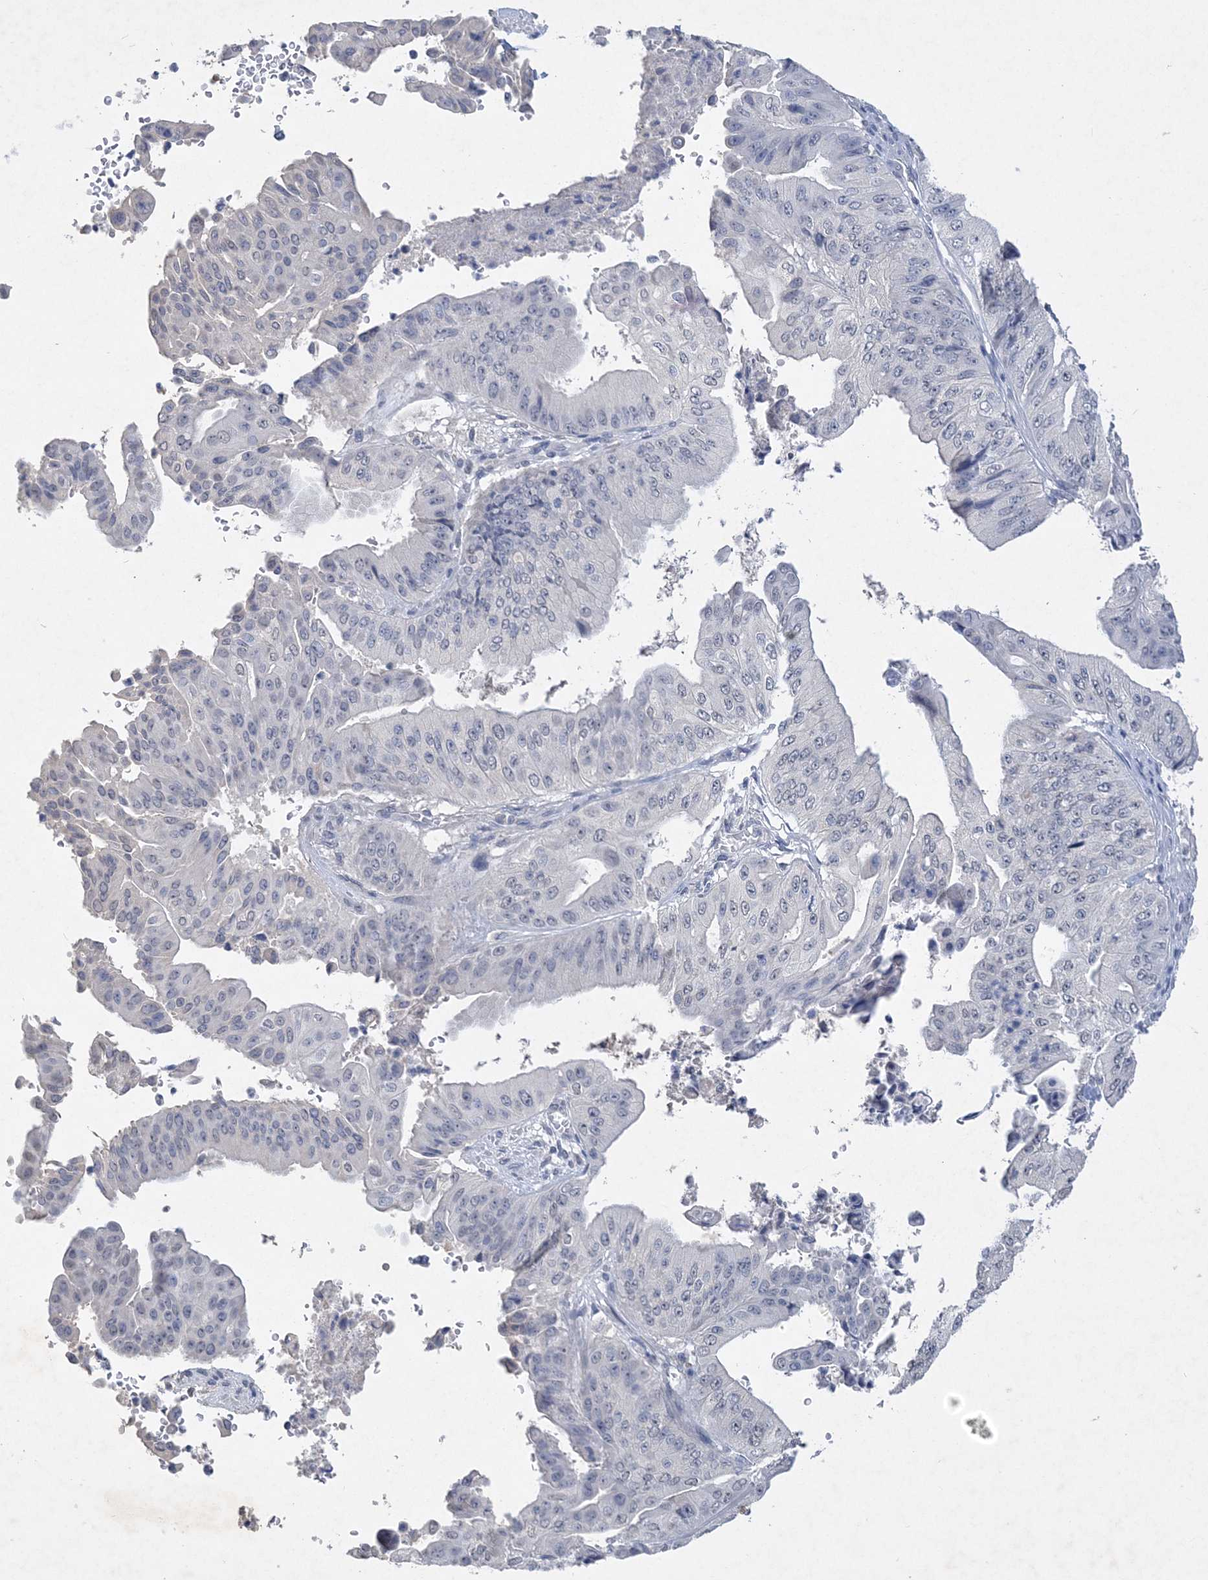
{"staining": {"intensity": "negative", "quantity": "none", "location": "none"}, "tissue": "pancreatic cancer", "cell_type": "Tumor cells", "image_type": "cancer", "snomed": [{"axis": "morphology", "description": "Adenocarcinoma, NOS"}, {"axis": "topography", "description": "Pancreas"}], "caption": "This is an immunohistochemistry (IHC) micrograph of human pancreatic cancer (adenocarcinoma). There is no positivity in tumor cells.", "gene": "C11orf58", "patient": {"sex": "female", "age": 77}}